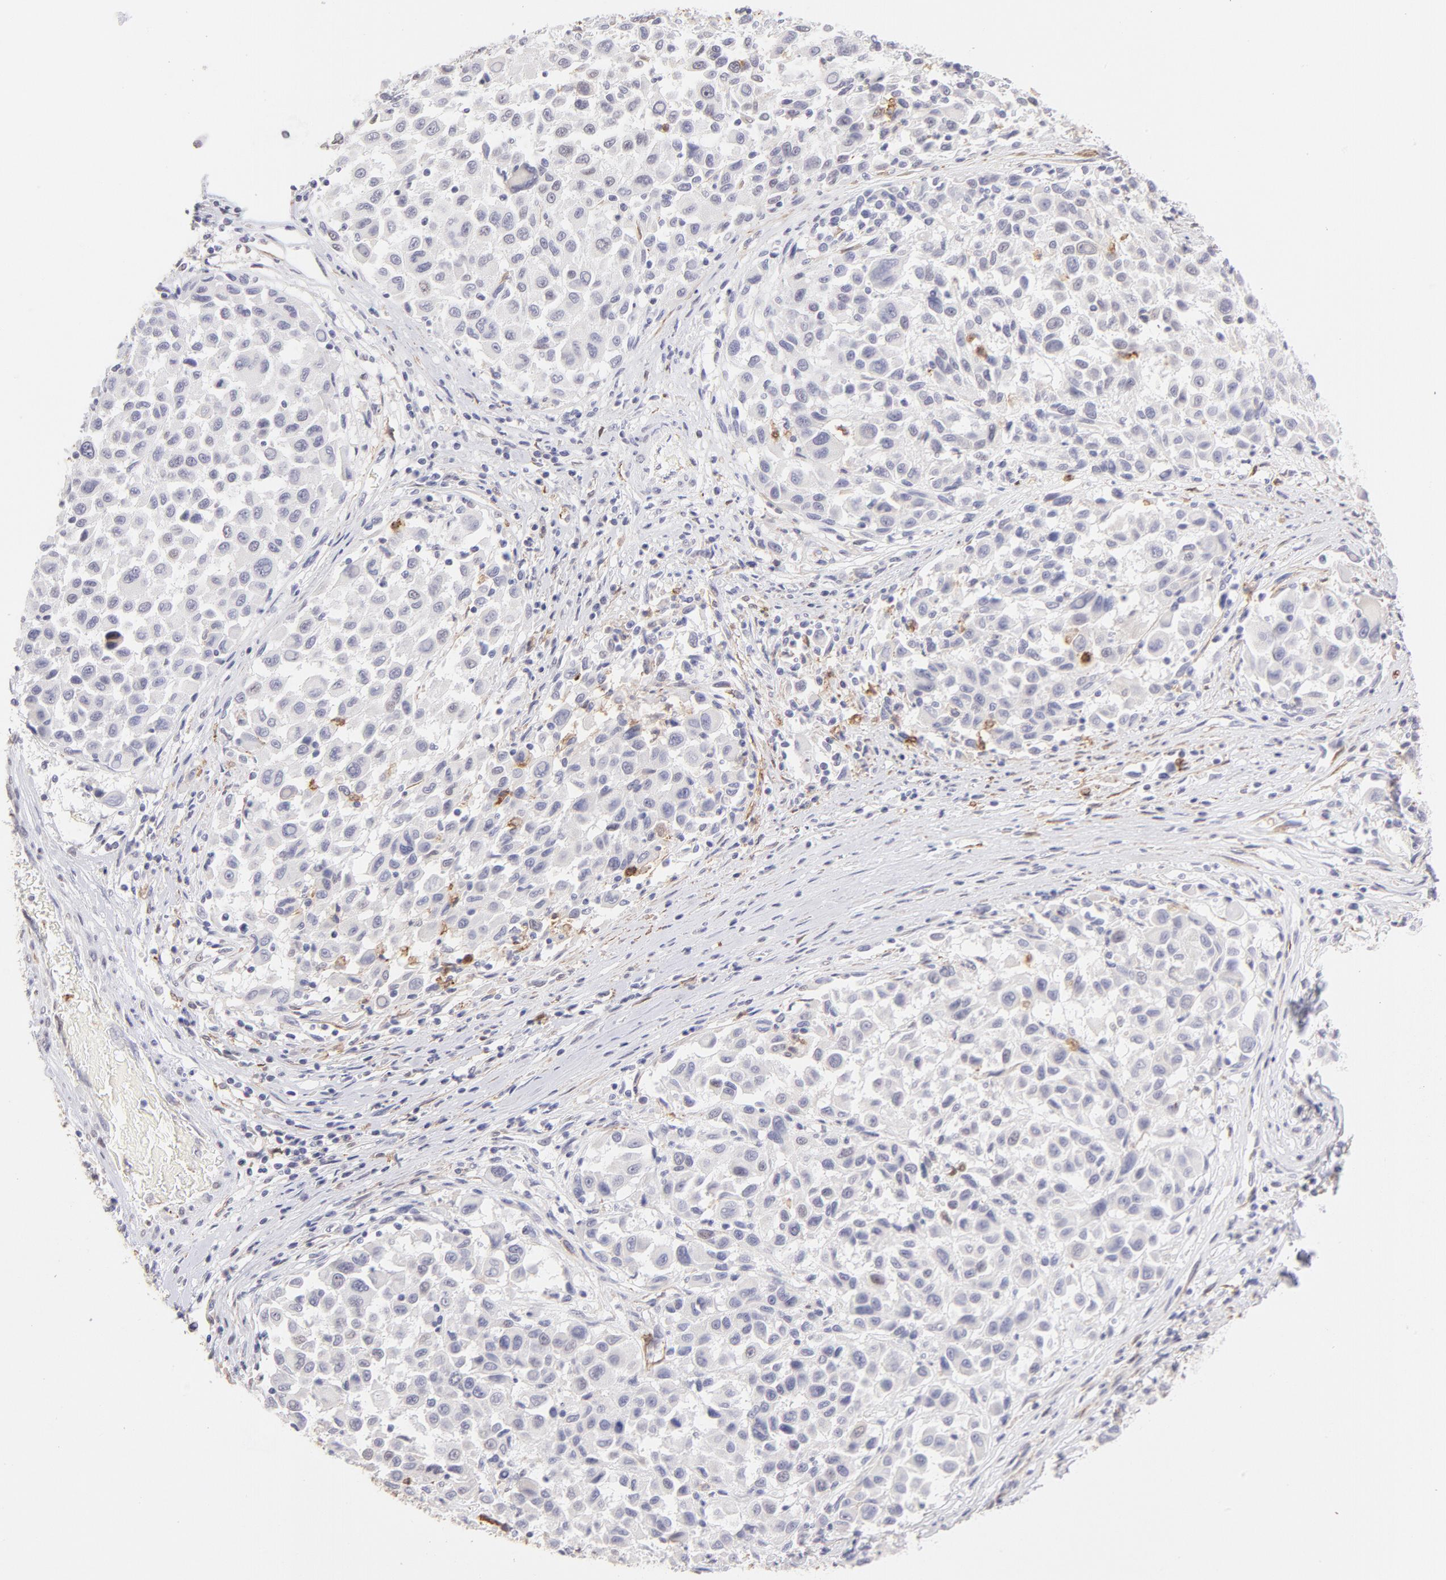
{"staining": {"intensity": "negative", "quantity": "none", "location": "none"}, "tissue": "melanoma", "cell_type": "Tumor cells", "image_type": "cancer", "snomed": [{"axis": "morphology", "description": "Malignant melanoma, Metastatic site"}, {"axis": "topography", "description": "Lymph node"}], "caption": "Histopathology image shows no protein expression in tumor cells of malignant melanoma (metastatic site) tissue. The staining was performed using DAB to visualize the protein expression in brown, while the nuclei were stained in blue with hematoxylin (Magnification: 20x).", "gene": "LTB4R", "patient": {"sex": "male", "age": 61}}